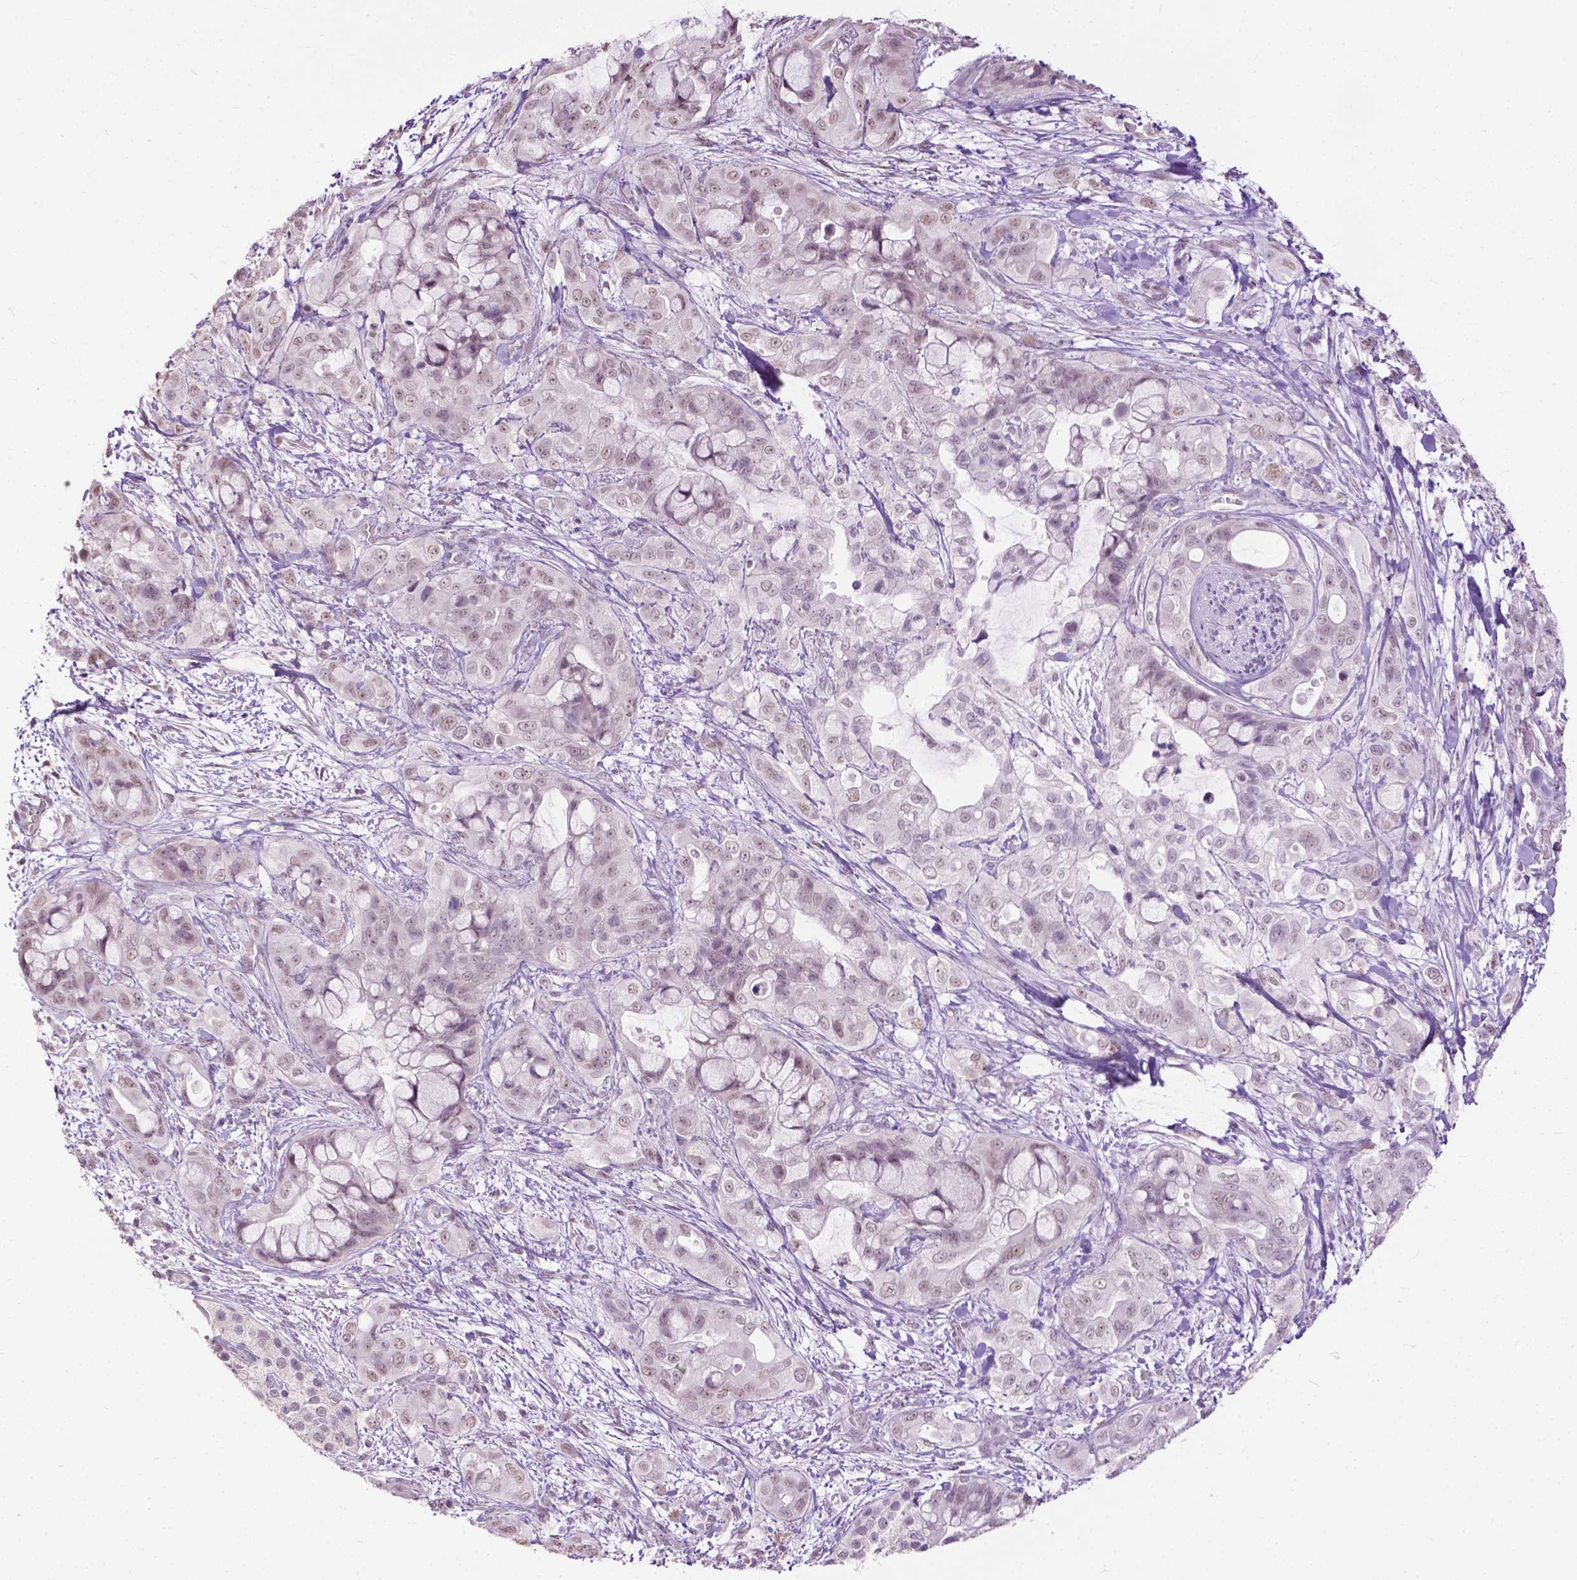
{"staining": {"intensity": "negative", "quantity": "none", "location": "none"}, "tissue": "pancreatic cancer", "cell_type": "Tumor cells", "image_type": "cancer", "snomed": [{"axis": "morphology", "description": "Adenocarcinoma, NOS"}, {"axis": "topography", "description": "Pancreas"}], "caption": "Immunohistochemistry (IHC) image of neoplastic tissue: pancreatic cancer (adenocarcinoma) stained with DAB (3,3'-diaminobenzidine) demonstrates no significant protein expression in tumor cells. (Stains: DAB (3,3'-diaminobenzidine) immunohistochemistry with hematoxylin counter stain, Microscopy: brightfield microscopy at high magnification).", "gene": "GPR37L1", "patient": {"sex": "male", "age": 71}}